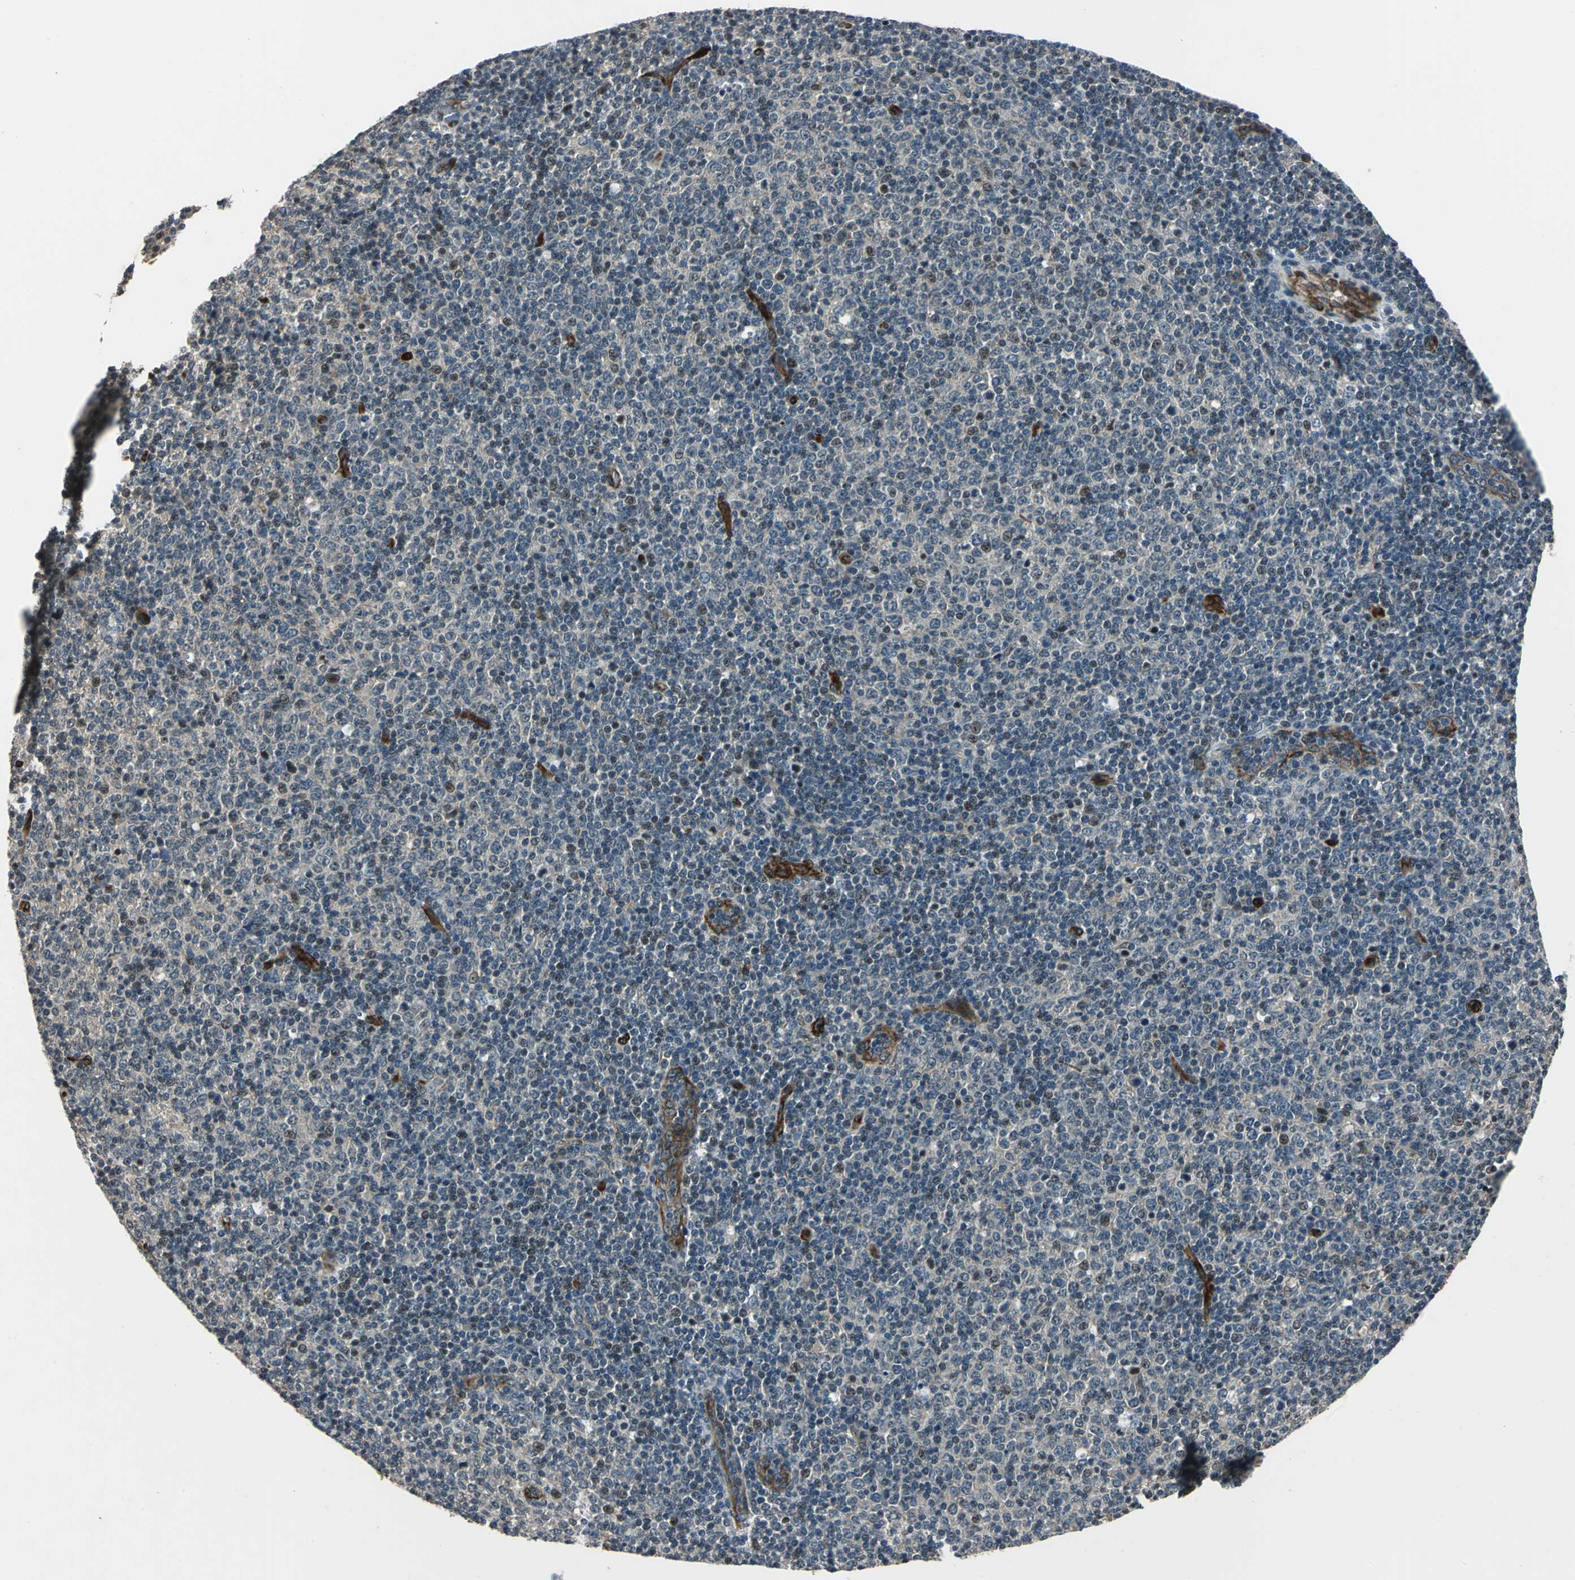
{"staining": {"intensity": "weak", "quantity": "<25%", "location": "cytoplasmic/membranous,nuclear"}, "tissue": "lymphoma", "cell_type": "Tumor cells", "image_type": "cancer", "snomed": [{"axis": "morphology", "description": "Malignant lymphoma, non-Hodgkin's type, Low grade"}, {"axis": "topography", "description": "Lymph node"}], "caption": "Lymphoma was stained to show a protein in brown. There is no significant staining in tumor cells. (DAB IHC with hematoxylin counter stain).", "gene": "EXD2", "patient": {"sex": "male", "age": 70}}